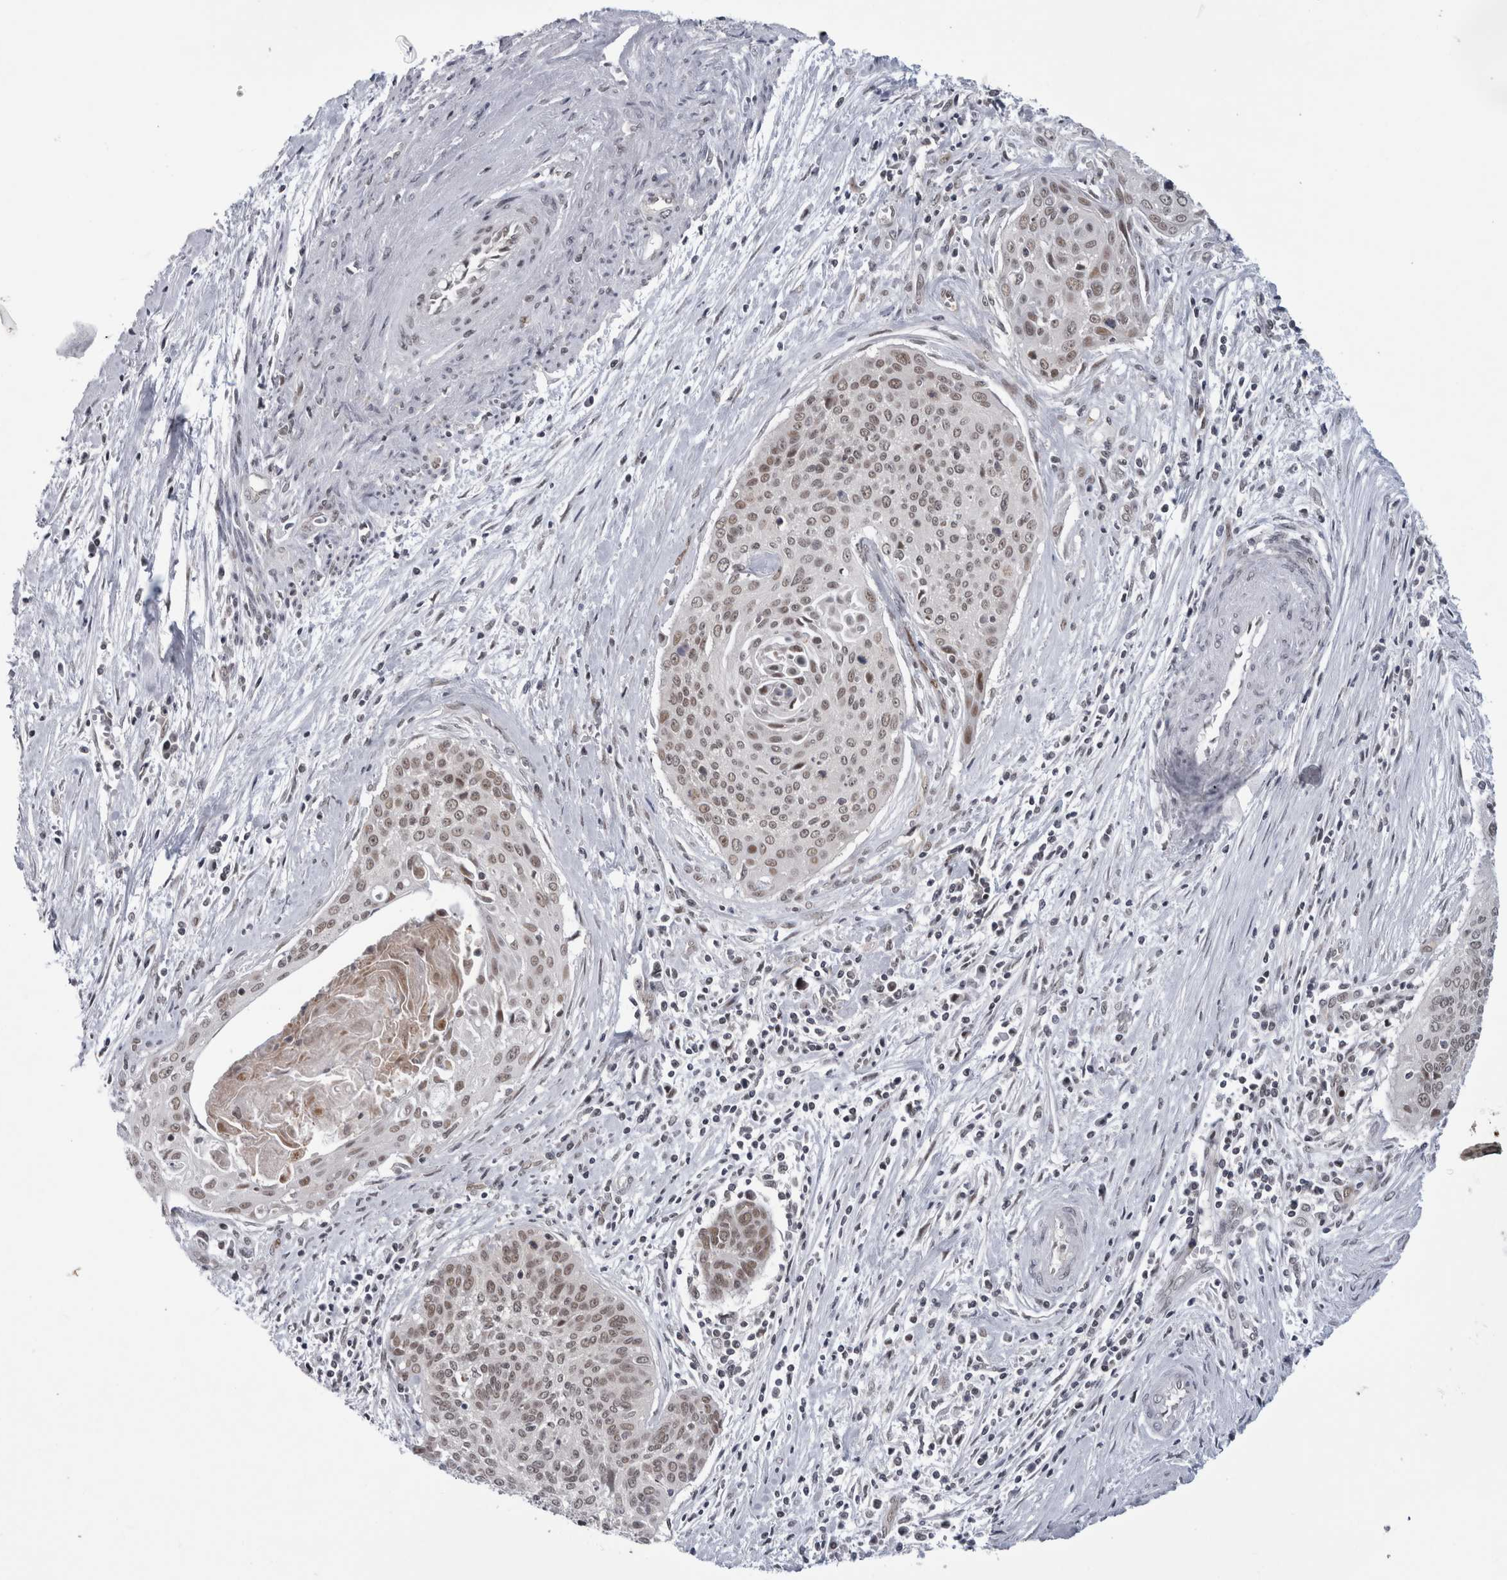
{"staining": {"intensity": "weak", "quantity": ">75%", "location": "nuclear"}, "tissue": "cervical cancer", "cell_type": "Tumor cells", "image_type": "cancer", "snomed": [{"axis": "morphology", "description": "Squamous cell carcinoma, NOS"}, {"axis": "topography", "description": "Cervix"}], "caption": "Brown immunohistochemical staining in human cervical squamous cell carcinoma reveals weak nuclear positivity in approximately >75% of tumor cells.", "gene": "PSMB2", "patient": {"sex": "female", "age": 55}}